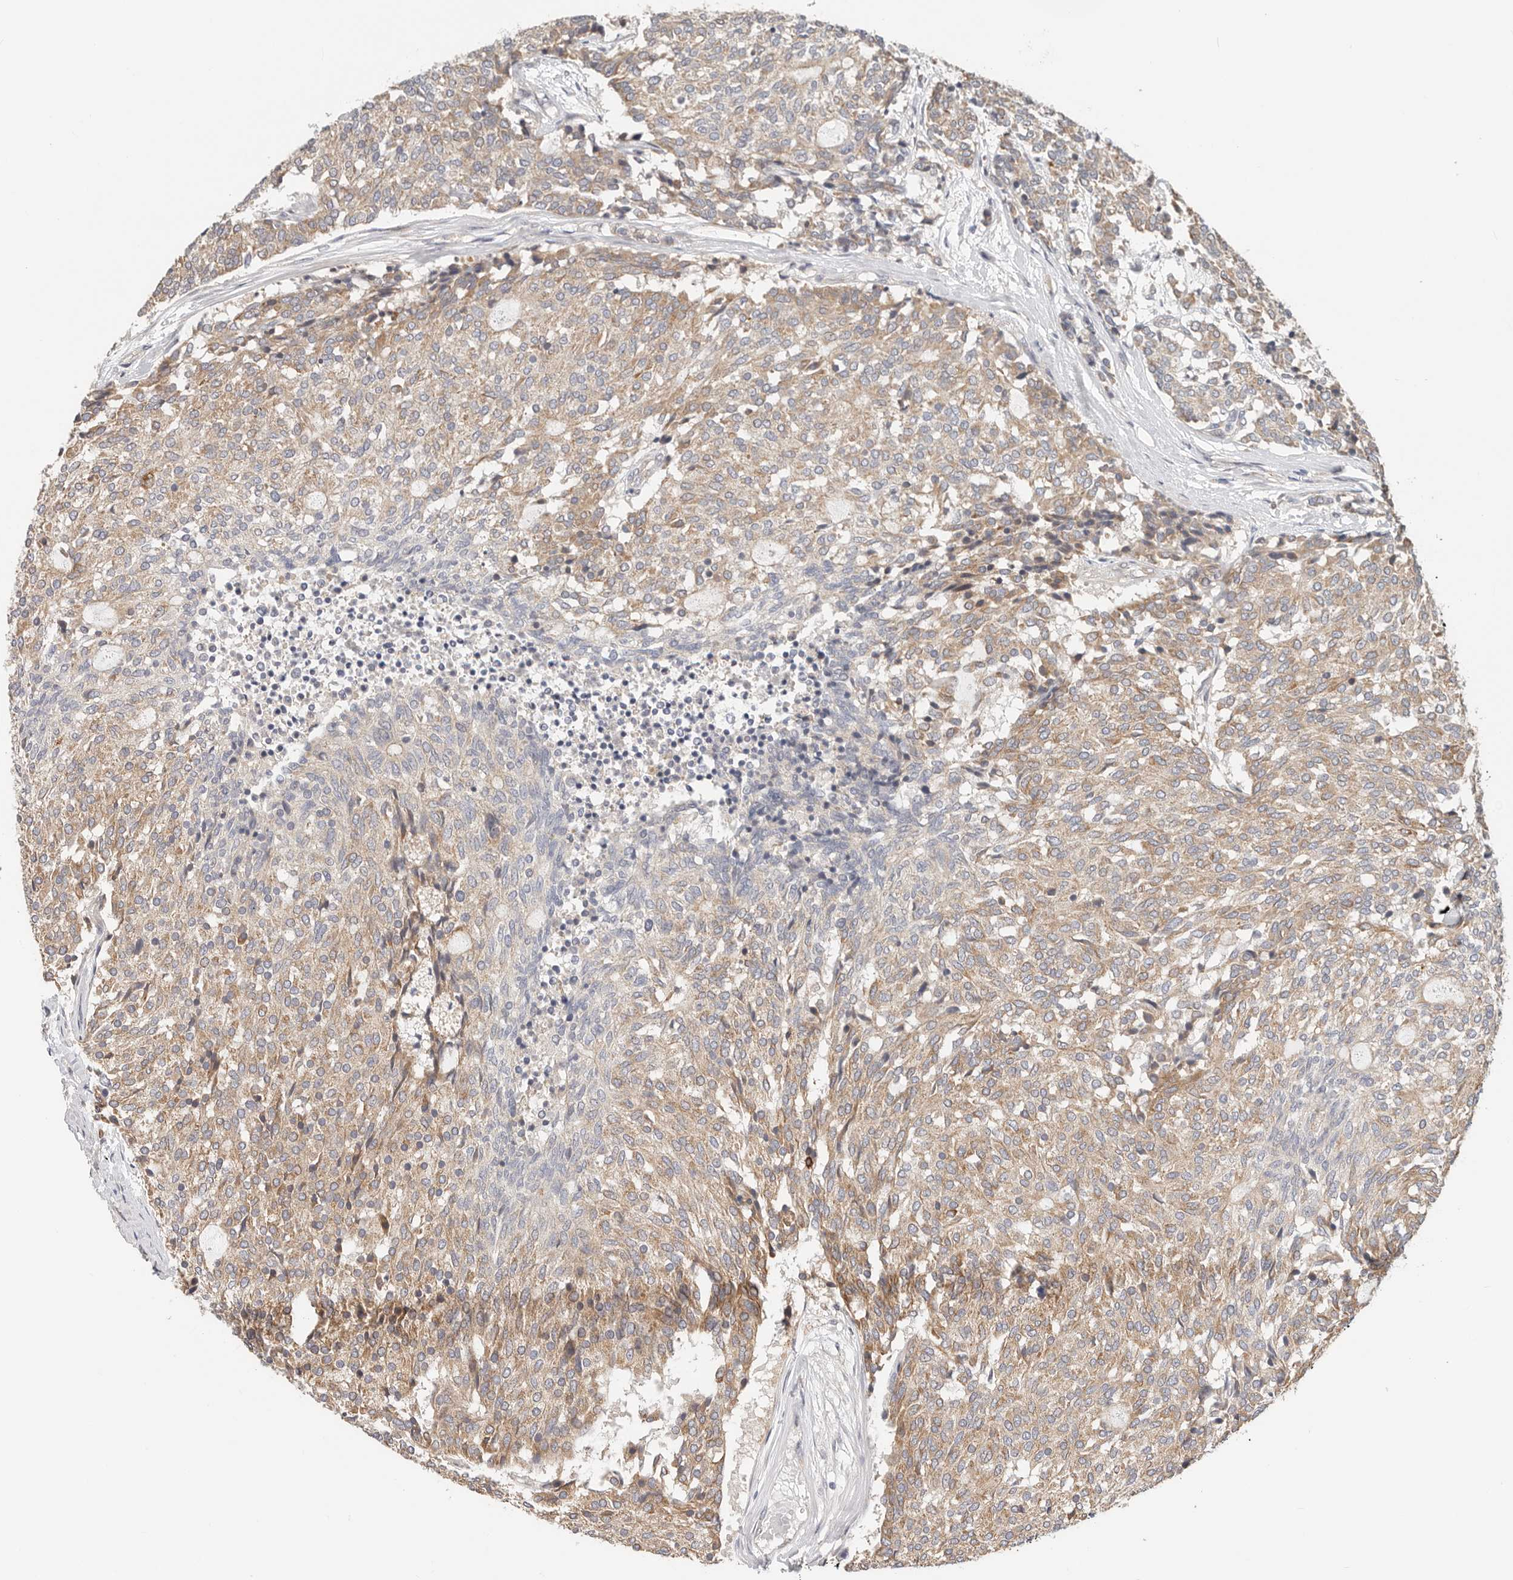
{"staining": {"intensity": "moderate", "quantity": ">75%", "location": "cytoplasmic/membranous"}, "tissue": "carcinoid", "cell_type": "Tumor cells", "image_type": "cancer", "snomed": [{"axis": "morphology", "description": "Carcinoid, malignant, NOS"}, {"axis": "topography", "description": "Pancreas"}], "caption": "A histopathology image of carcinoid stained for a protein exhibits moderate cytoplasmic/membranous brown staining in tumor cells.", "gene": "AFDN", "patient": {"sex": "female", "age": 54}}